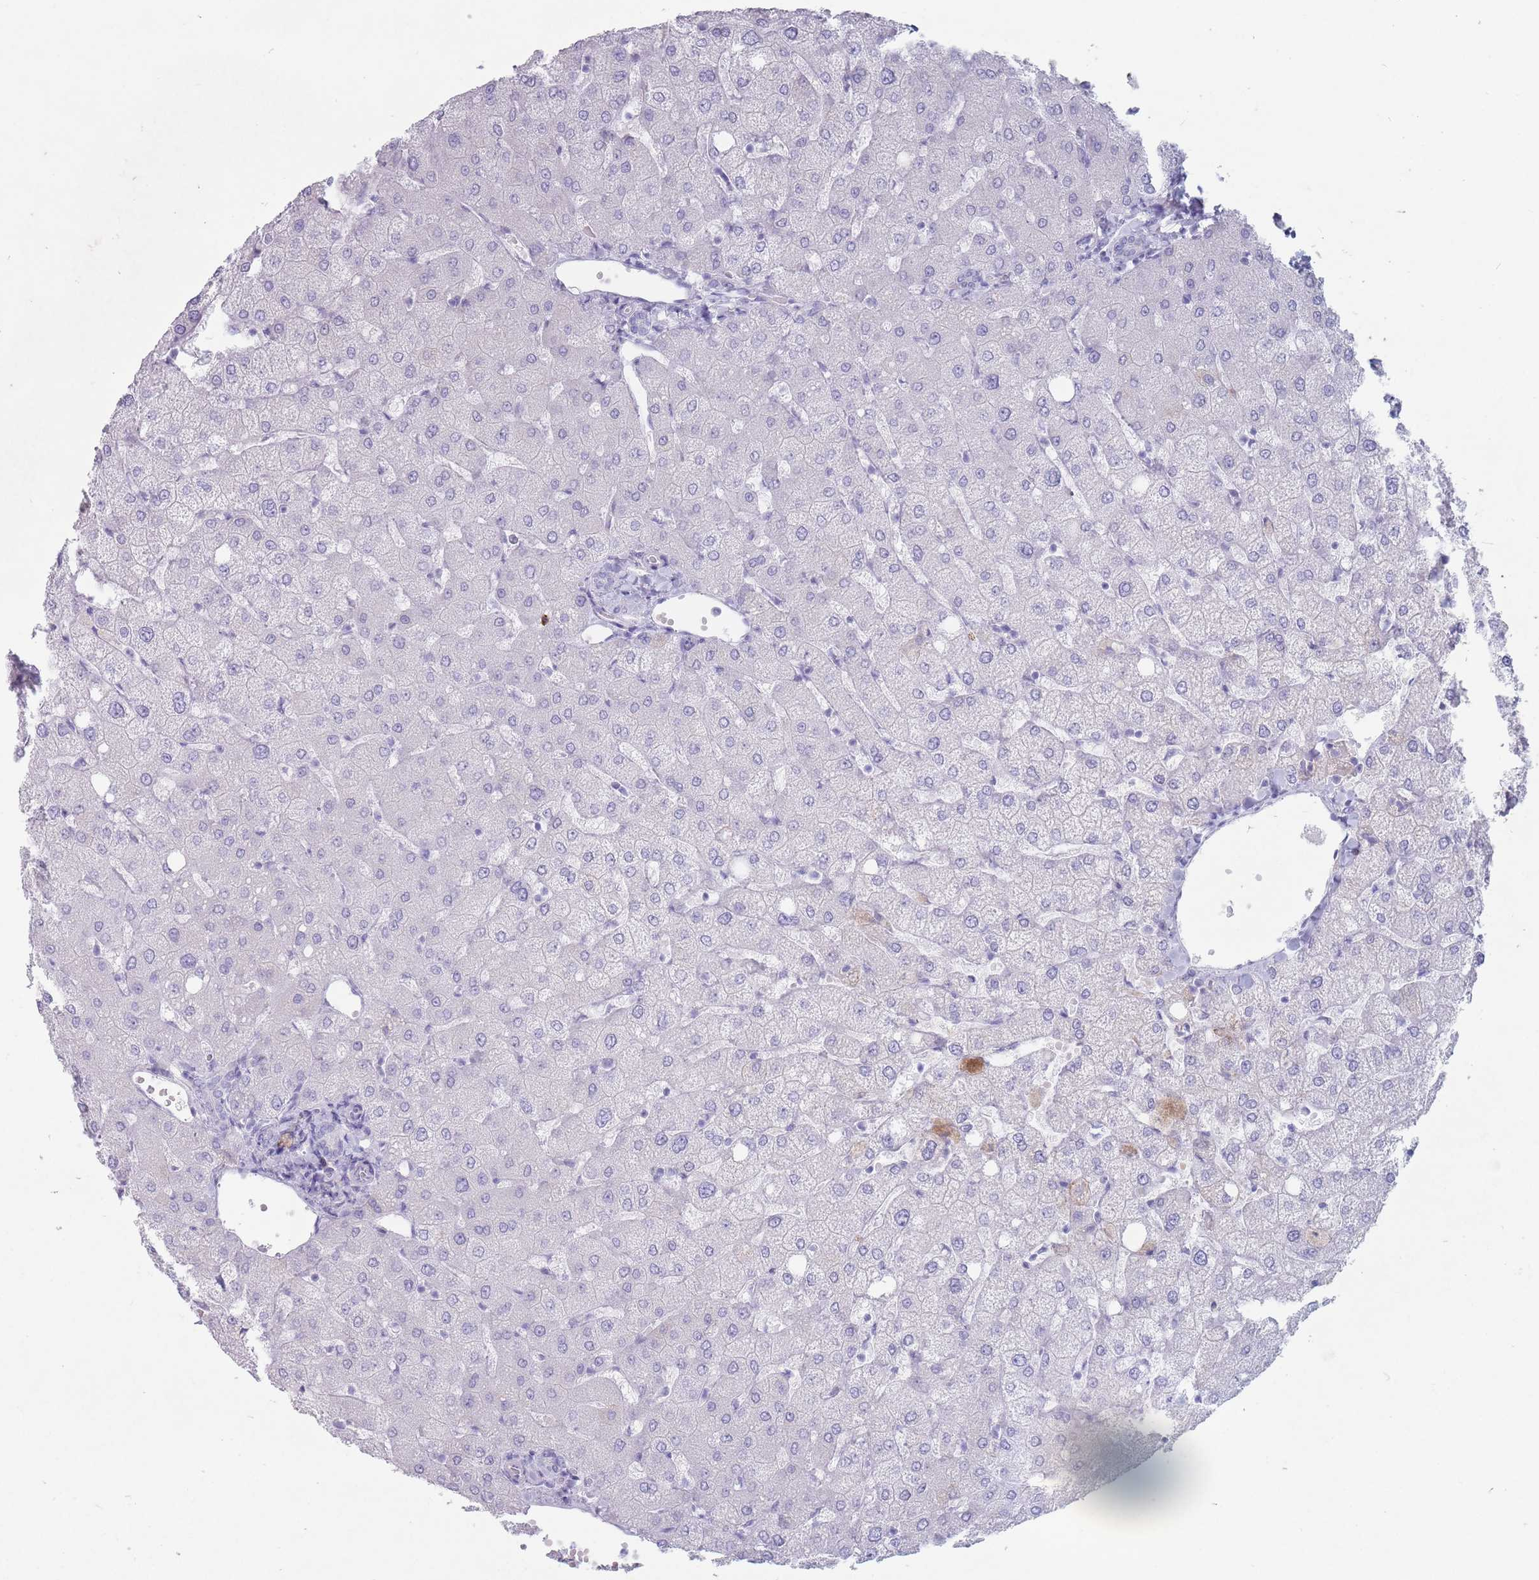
{"staining": {"intensity": "negative", "quantity": "none", "location": "none"}, "tissue": "liver", "cell_type": "Cholangiocytes", "image_type": "normal", "snomed": [{"axis": "morphology", "description": "Normal tissue, NOS"}, {"axis": "topography", "description": "Liver"}], "caption": "An image of liver stained for a protein reveals no brown staining in cholangiocytes. (Stains: DAB immunohistochemistry (IHC) with hematoxylin counter stain, Microscopy: brightfield microscopy at high magnification).", "gene": "ST3GAL5", "patient": {"sex": "female", "age": 54}}